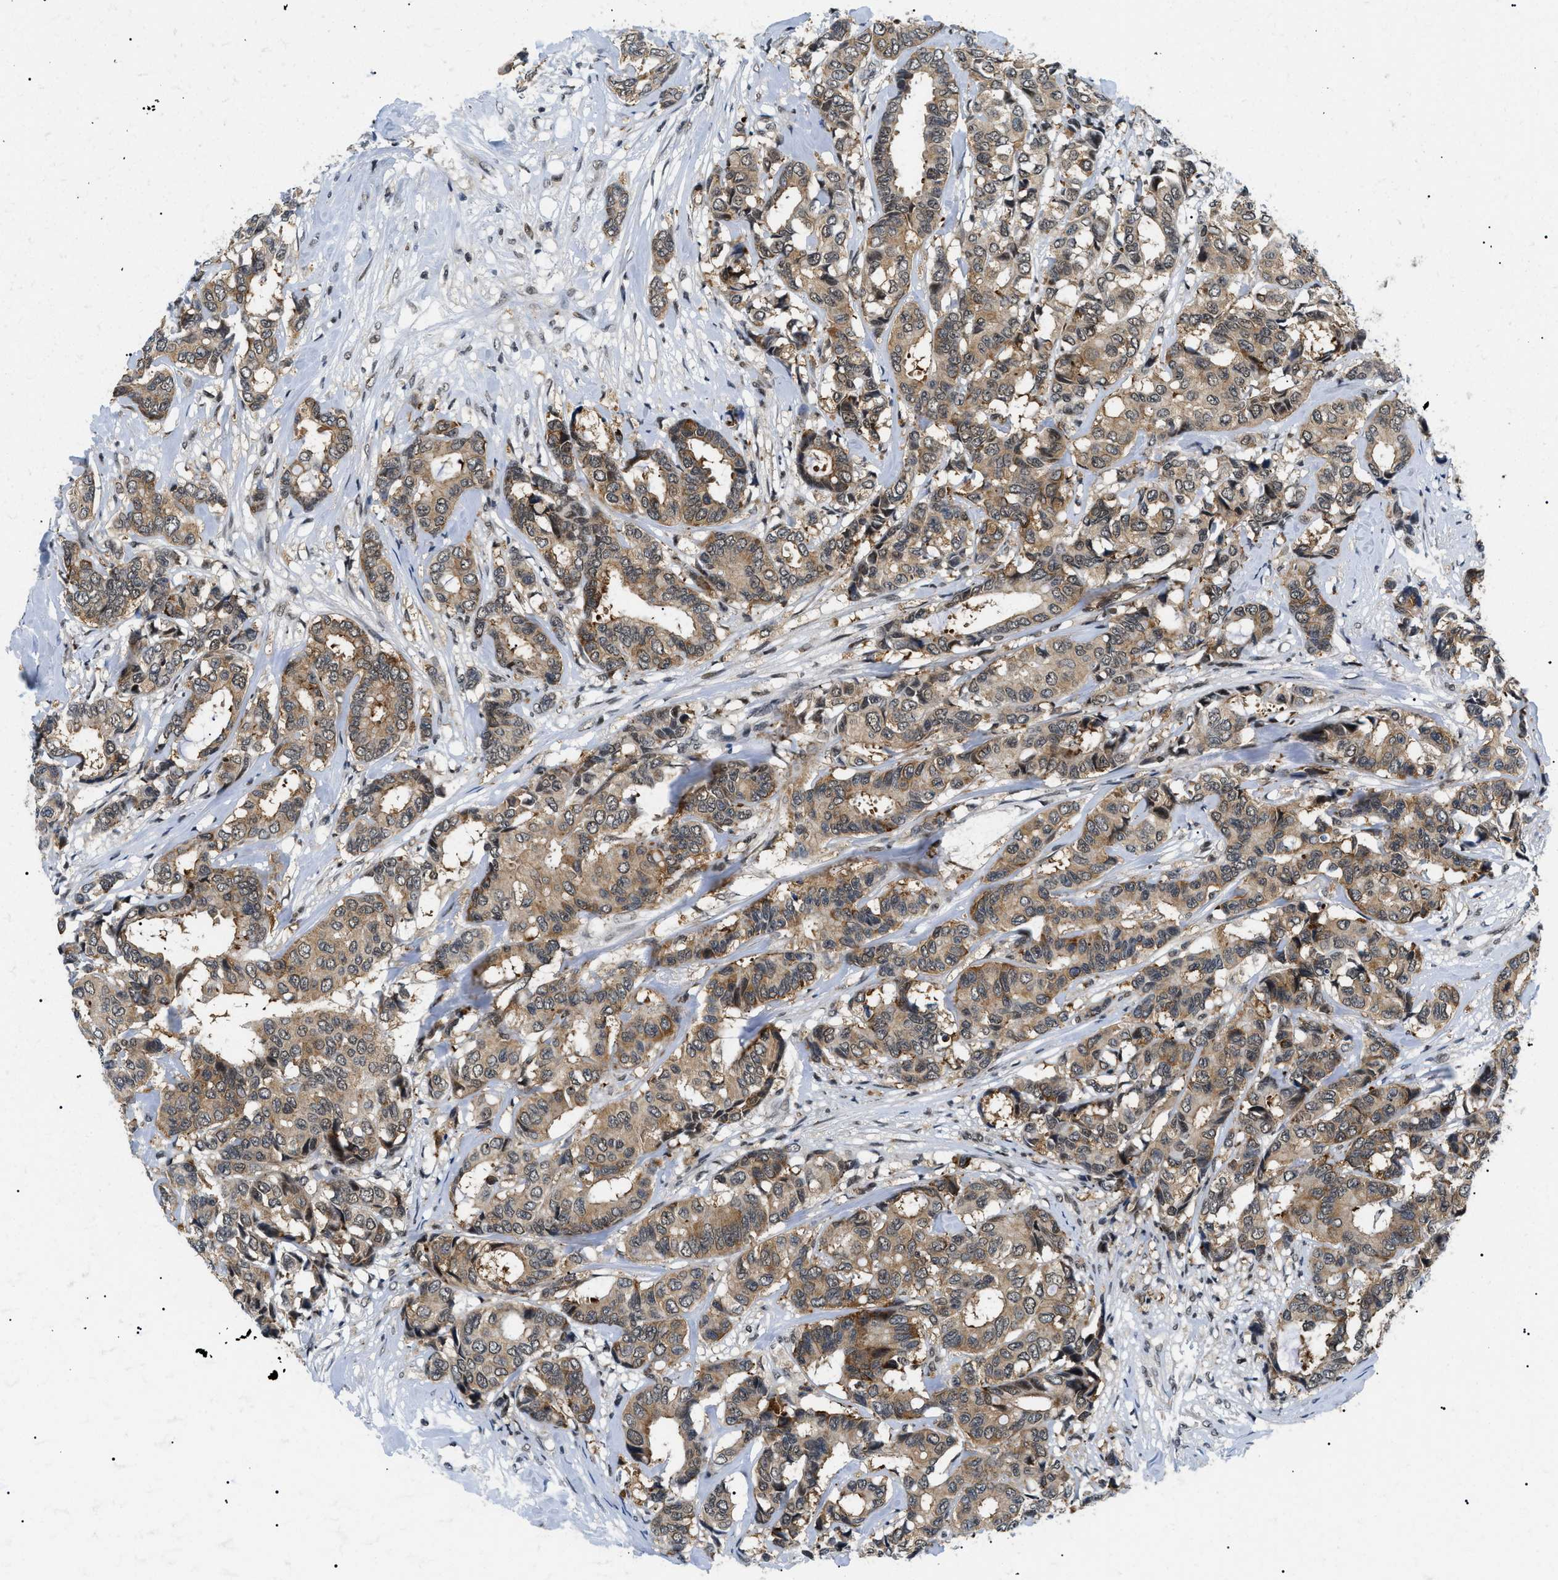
{"staining": {"intensity": "moderate", "quantity": ">75%", "location": "cytoplasmic/membranous"}, "tissue": "breast cancer", "cell_type": "Tumor cells", "image_type": "cancer", "snomed": [{"axis": "morphology", "description": "Duct carcinoma"}, {"axis": "topography", "description": "Breast"}], "caption": "IHC of intraductal carcinoma (breast) reveals medium levels of moderate cytoplasmic/membranous positivity in about >75% of tumor cells.", "gene": "RBM15", "patient": {"sex": "female", "age": 87}}